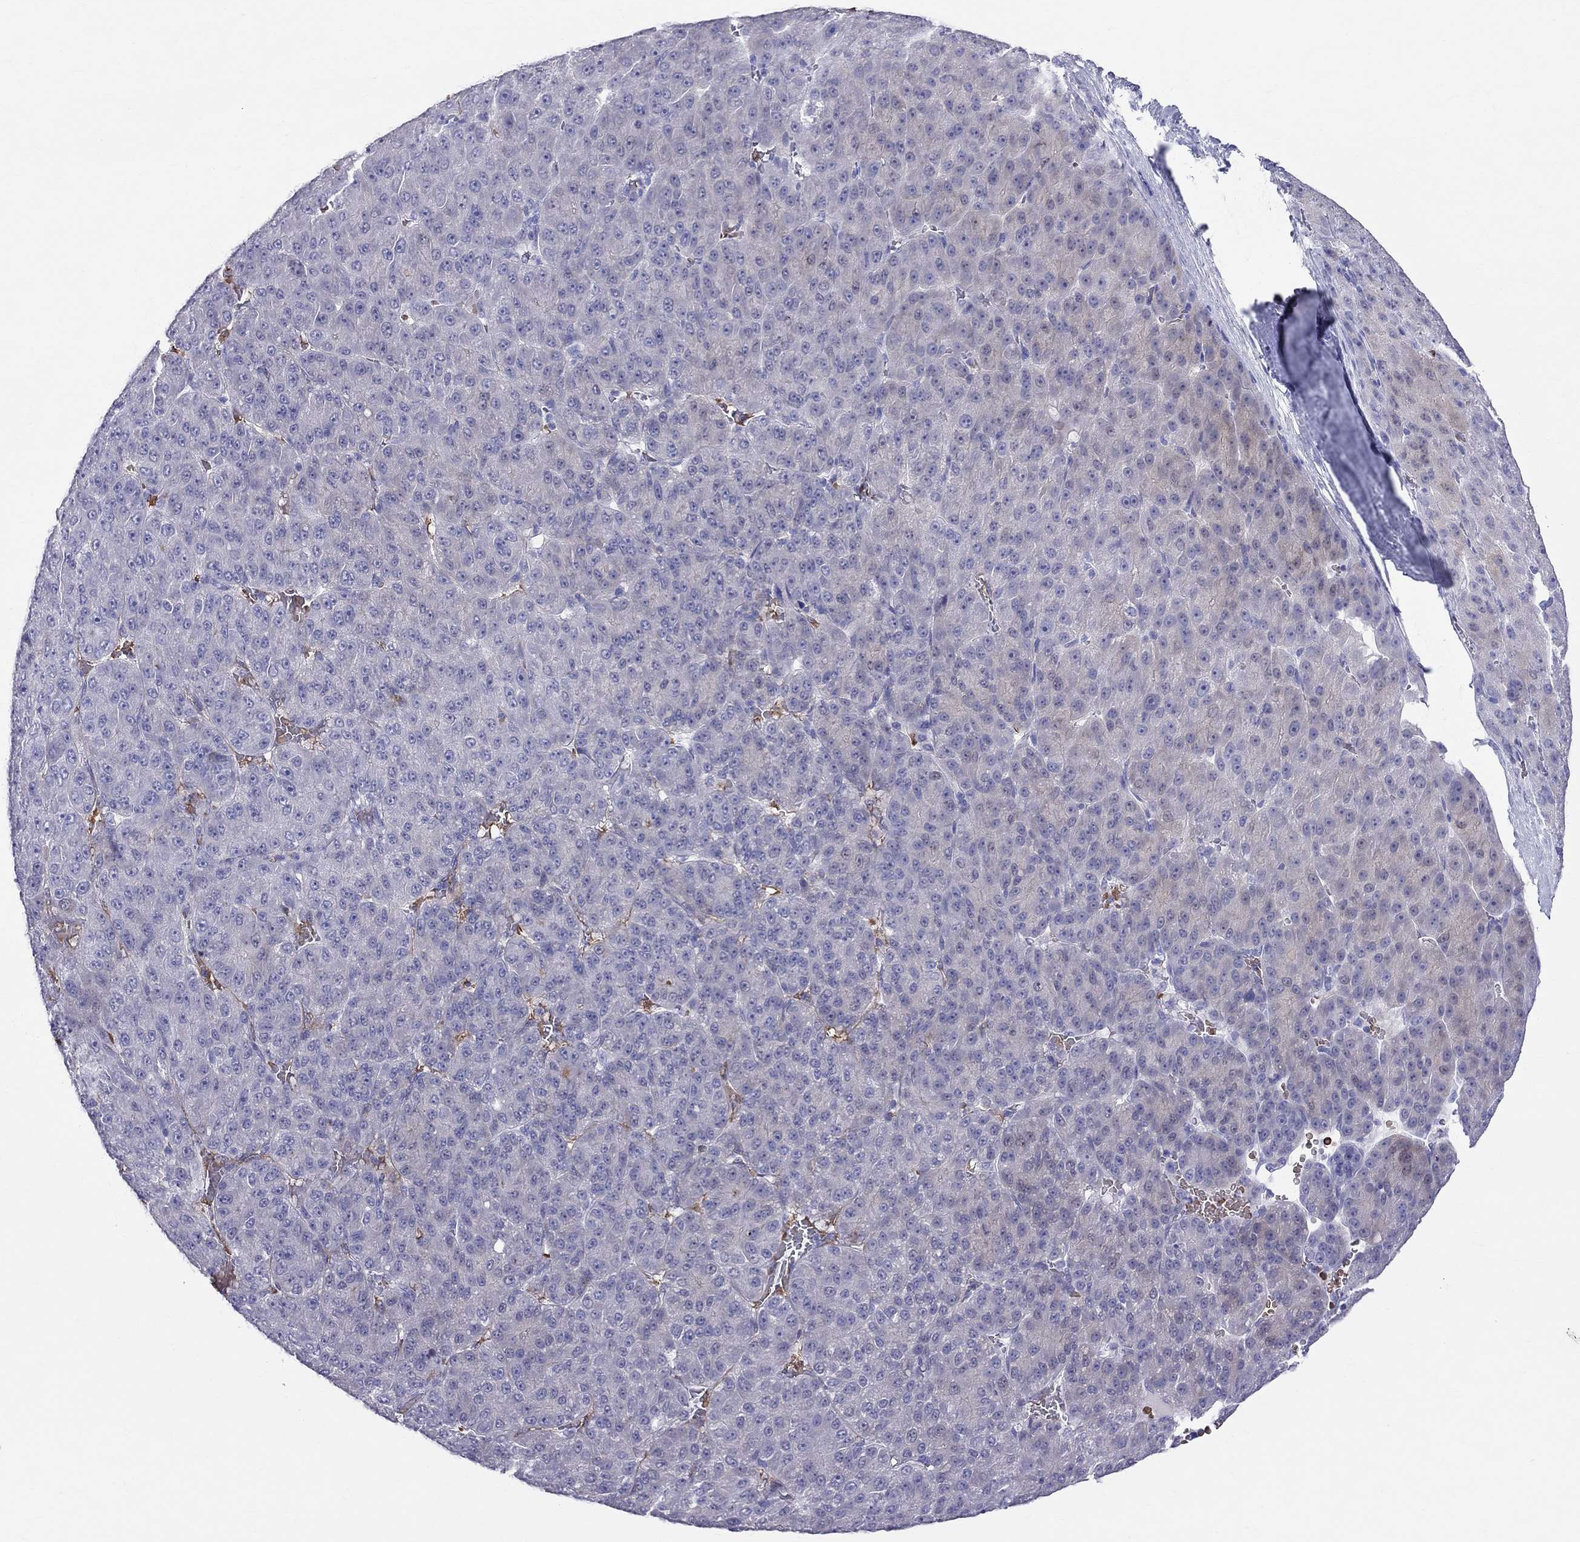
{"staining": {"intensity": "negative", "quantity": "none", "location": "none"}, "tissue": "liver cancer", "cell_type": "Tumor cells", "image_type": "cancer", "snomed": [{"axis": "morphology", "description": "Carcinoma, Hepatocellular, NOS"}, {"axis": "topography", "description": "Liver"}], "caption": "Tumor cells show no significant positivity in liver cancer. (Brightfield microscopy of DAB (3,3'-diaminobenzidine) immunohistochemistry at high magnification).", "gene": "DNAAF6", "patient": {"sex": "male", "age": 67}}